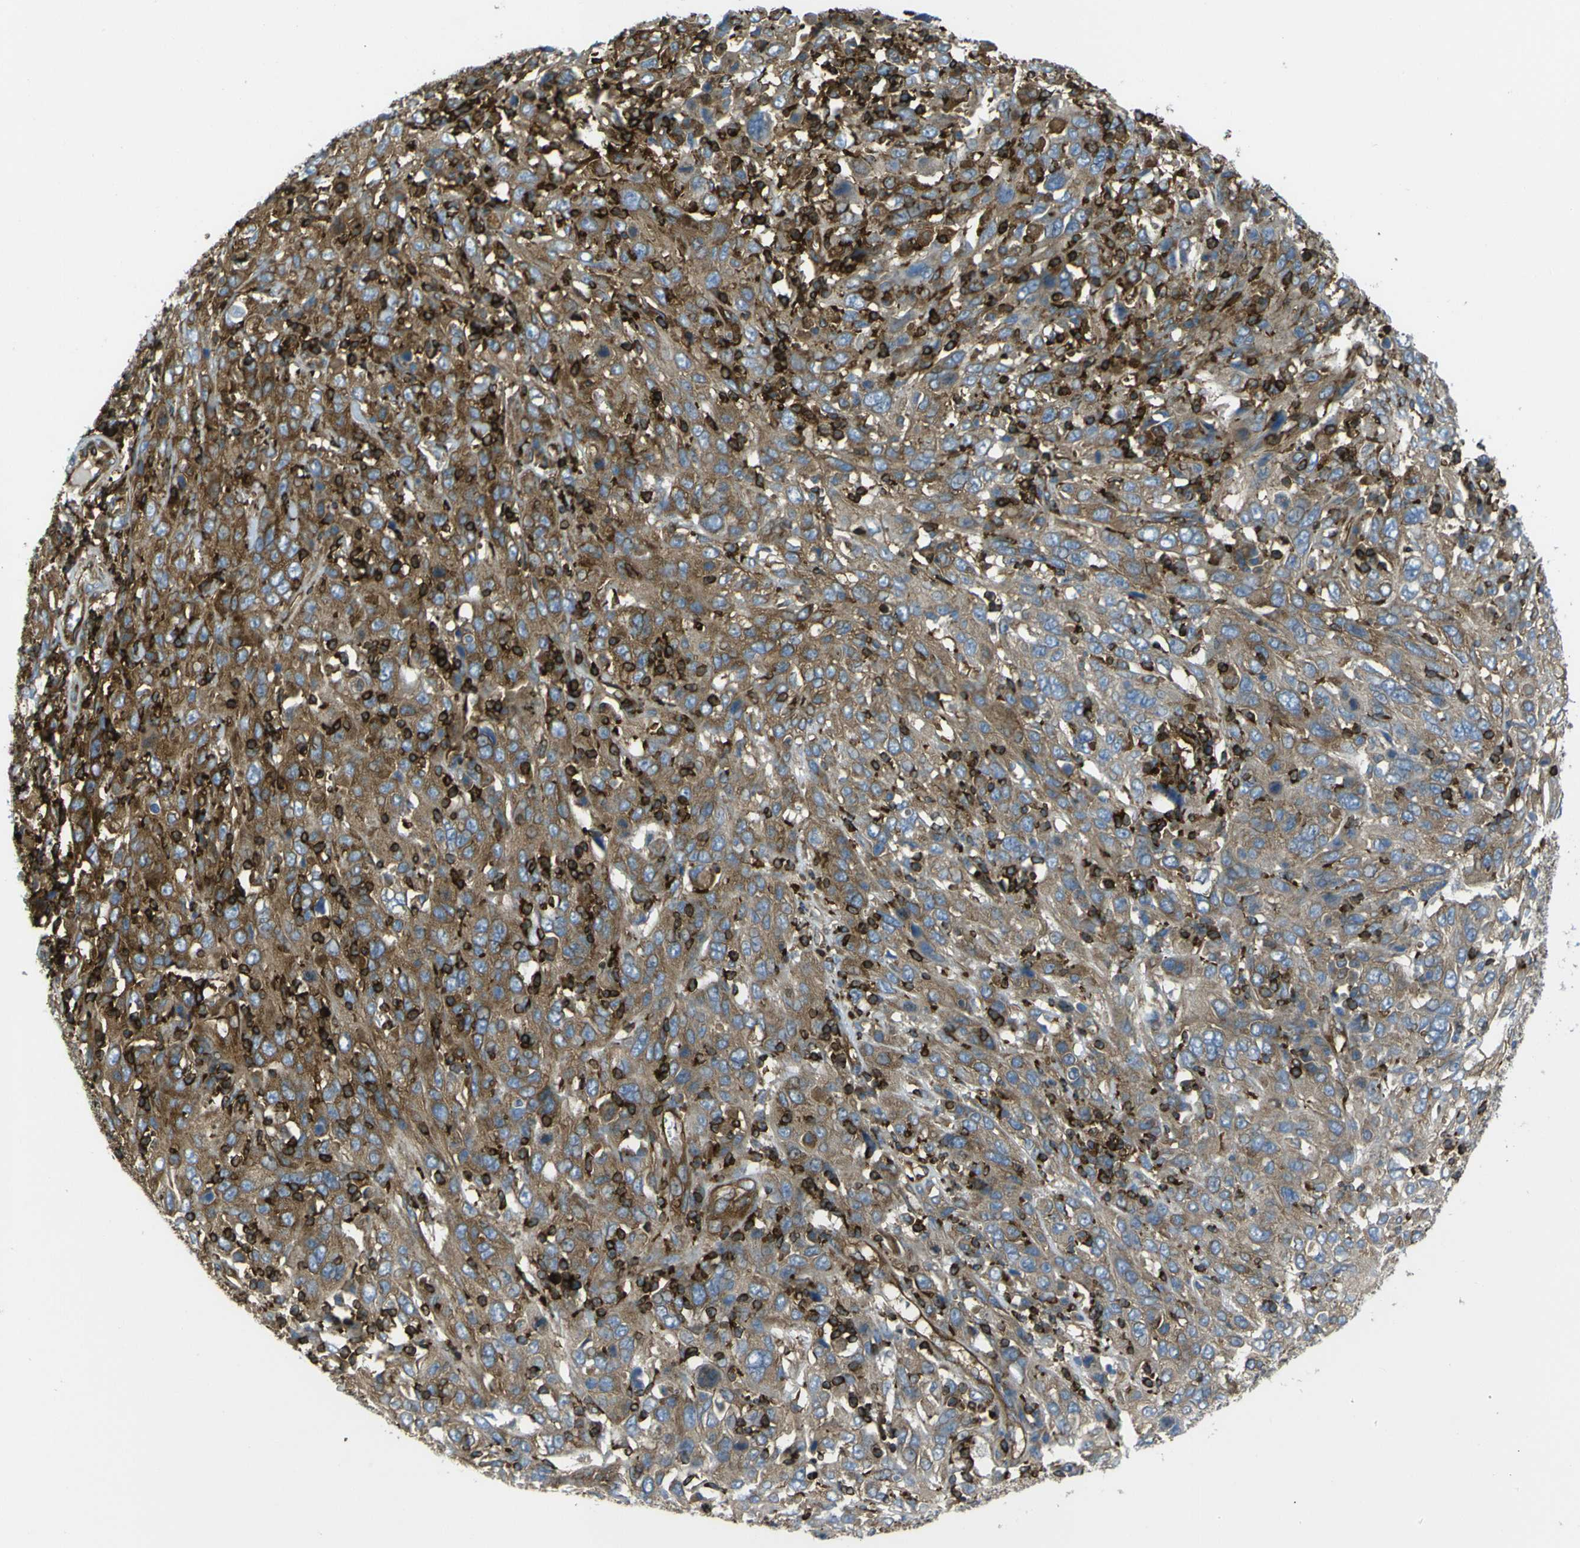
{"staining": {"intensity": "moderate", "quantity": ">75%", "location": "cytoplasmic/membranous"}, "tissue": "cervical cancer", "cell_type": "Tumor cells", "image_type": "cancer", "snomed": [{"axis": "morphology", "description": "Squamous cell carcinoma, NOS"}, {"axis": "topography", "description": "Cervix"}], "caption": "A brown stain shows moderate cytoplasmic/membranous expression of a protein in human squamous cell carcinoma (cervical) tumor cells.", "gene": "ARHGEF1", "patient": {"sex": "female", "age": 46}}